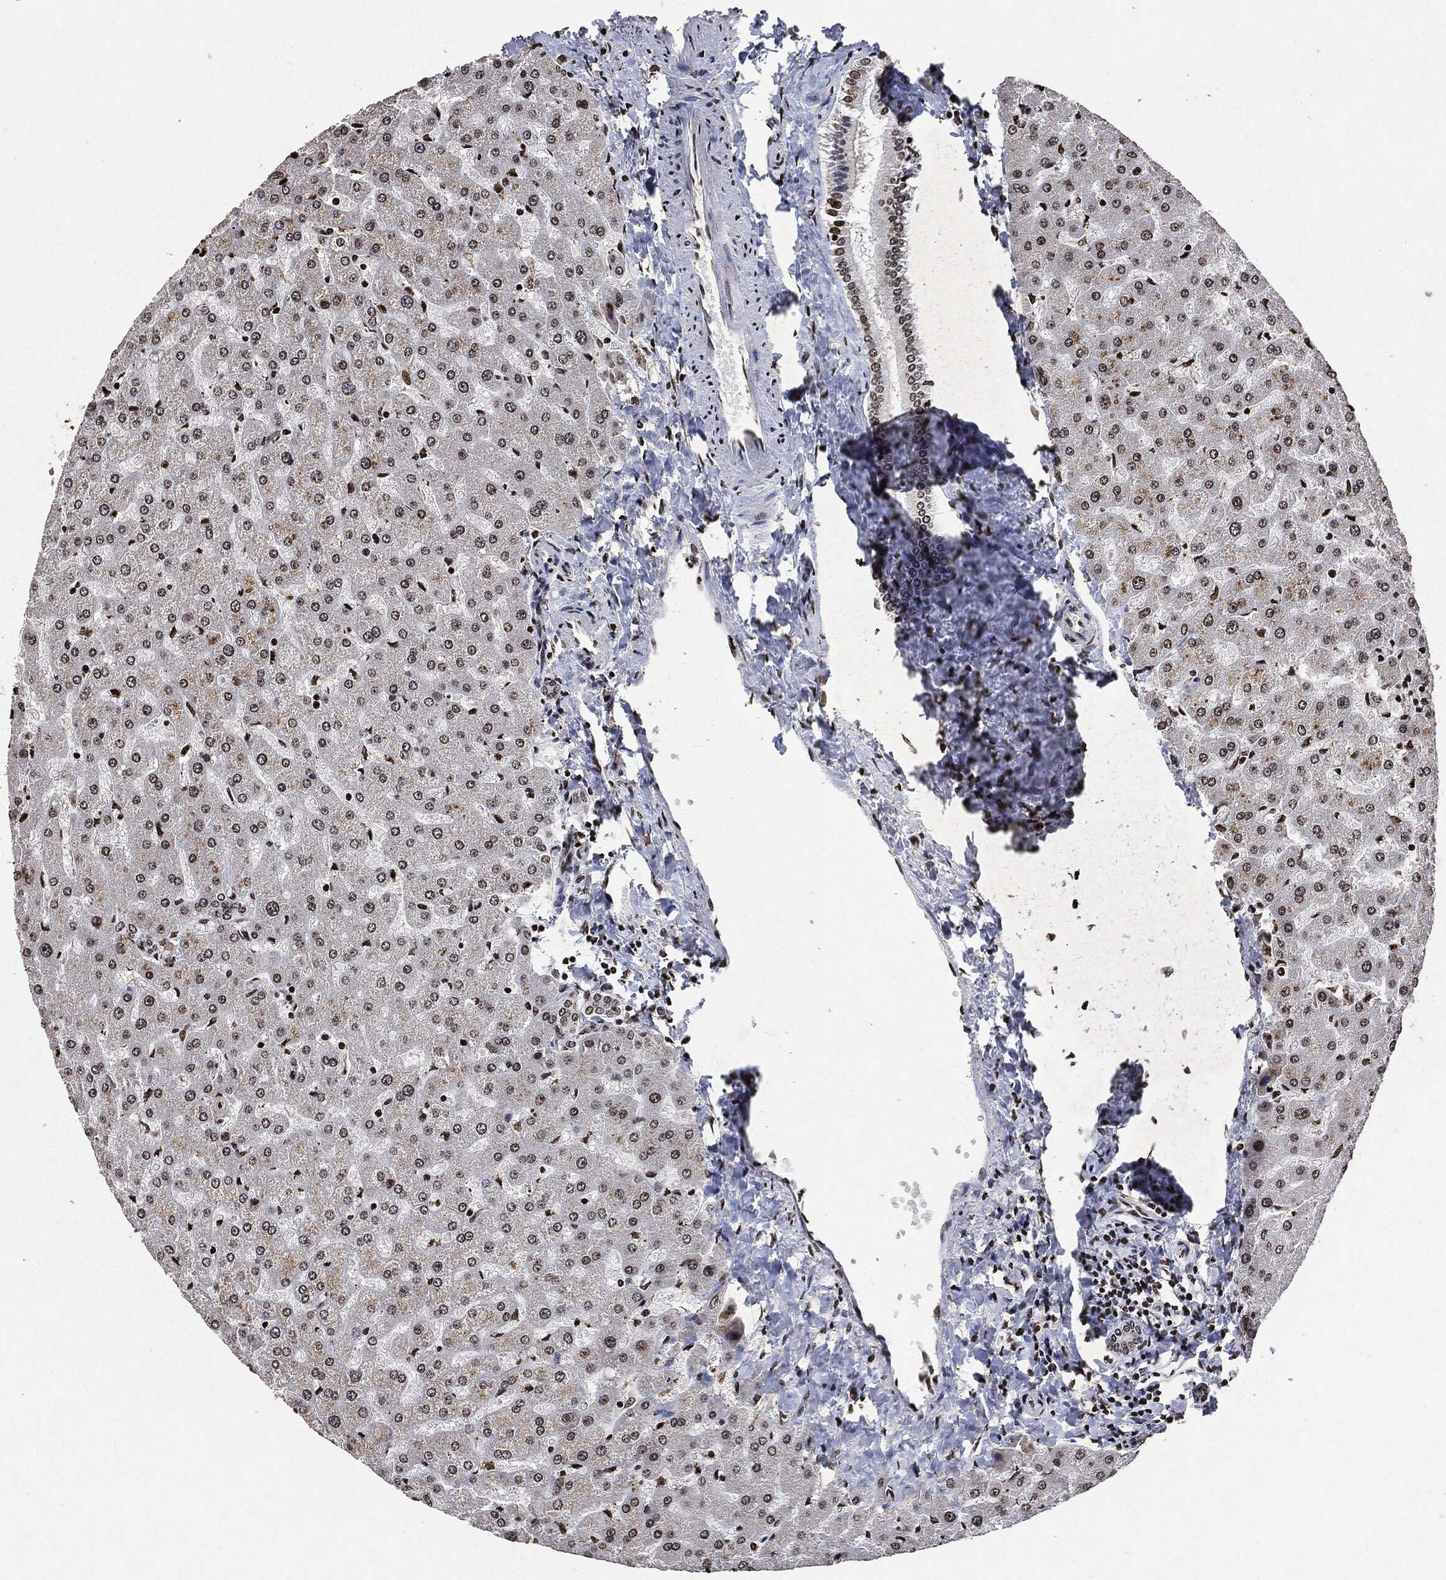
{"staining": {"intensity": "negative", "quantity": "none", "location": "none"}, "tissue": "liver", "cell_type": "Cholangiocytes", "image_type": "normal", "snomed": [{"axis": "morphology", "description": "Normal tissue, NOS"}, {"axis": "topography", "description": "Liver"}], "caption": "This is a image of IHC staining of normal liver, which shows no staining in cholangiocytes.", "gene": "JUN", "patient": {"sex": "female", "age": 50}}